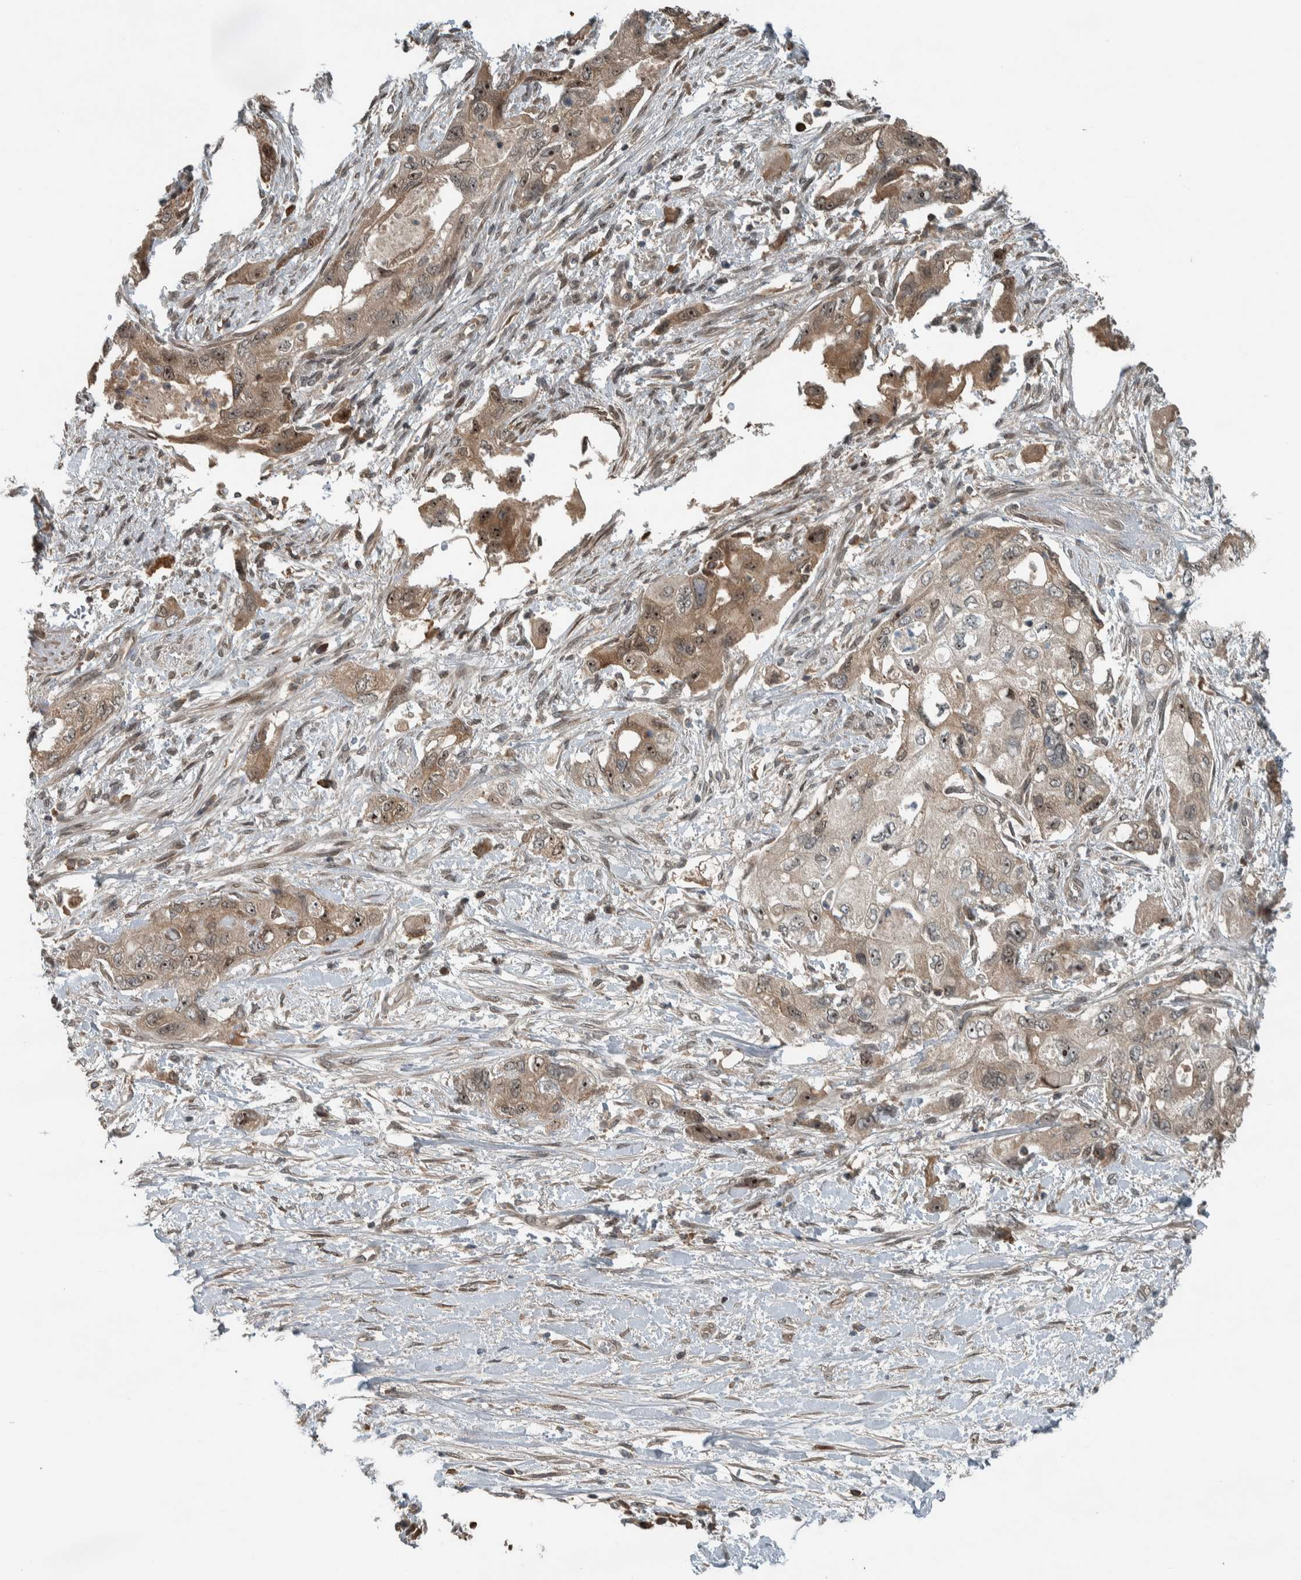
{"staining": {"intensity": "moderate", "quantity": ">75%", "location": "cytoplasmic/membranous,nuclear"}, "tissue": "pancreatic cancer", "cell_type": "Tumor cells", "image_type": "cancer", "snomed": [{"axis": "morphology", "description": "Adenocarcinoma, NOS"}, {"axis": "topography", "description": "Pancreas"}], "caption": "Moderate cytoplasmic/membranous and nuclear expression for a protein is appreciated in about >75% of tumor cells of pancreatic cancer using immunohistochemistry (IHC).", "gene": "XPO5", "patient": {"sex": "female", "age": 73}}